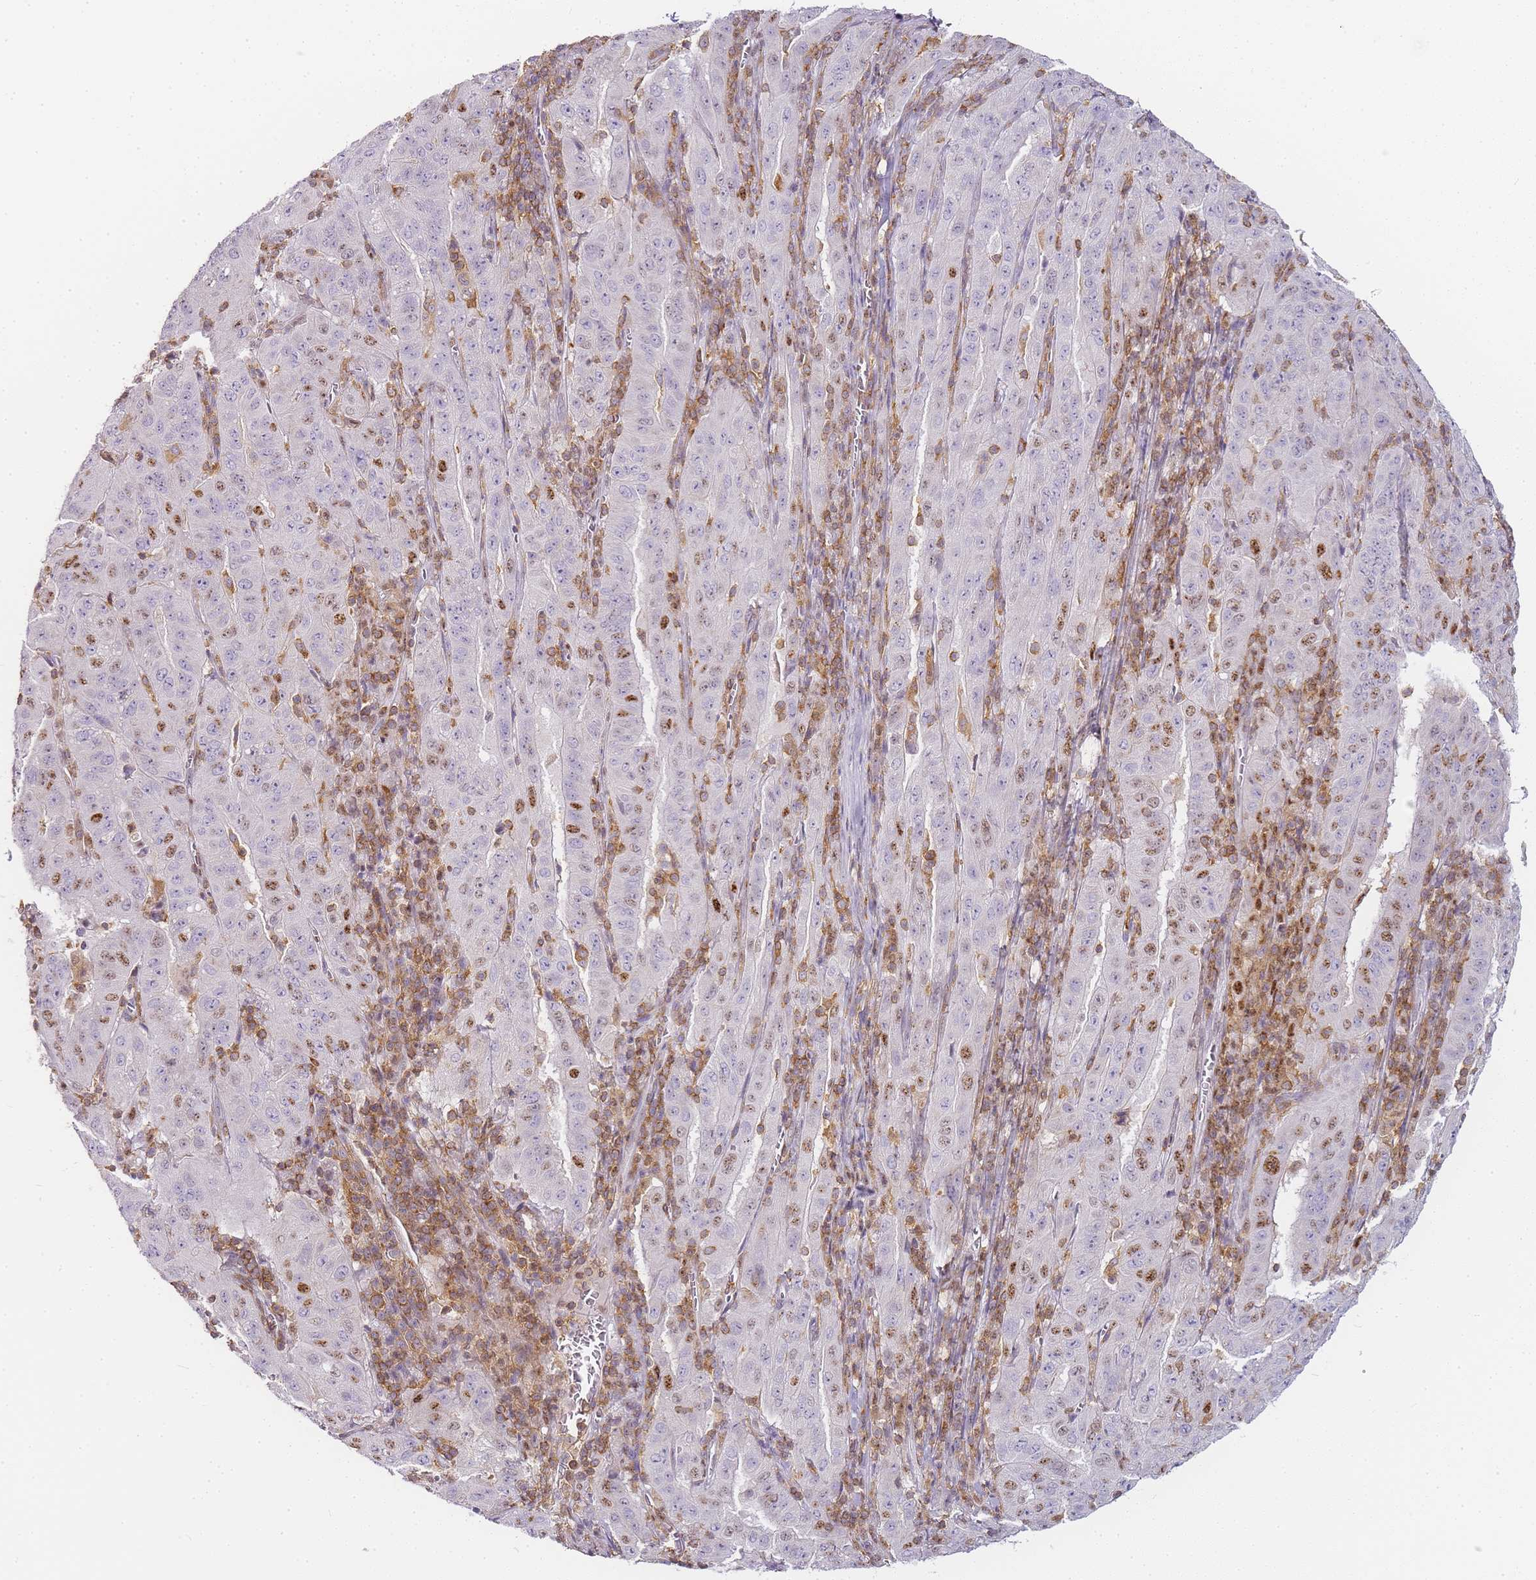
{"staining": {"intensity": "negative", "quantity": "none", "location": "none"}, "tissue": "pancreatic cancer", "cell_type": "Tumor cells", "image_type": "cancer", "snomed": [{"axis": "morphology", "description": "Adenocarcinoma, NOS"}, {"axis": "topography", "description": "Pancreas"}], "caption": "Immunohistochemistry image of pancreatic cancer stained for a protein (brown), which demonstrates no staining in tumor cells.", "gene": "JAKMIP1", "patient": {"sex": "male", "age": 63}}